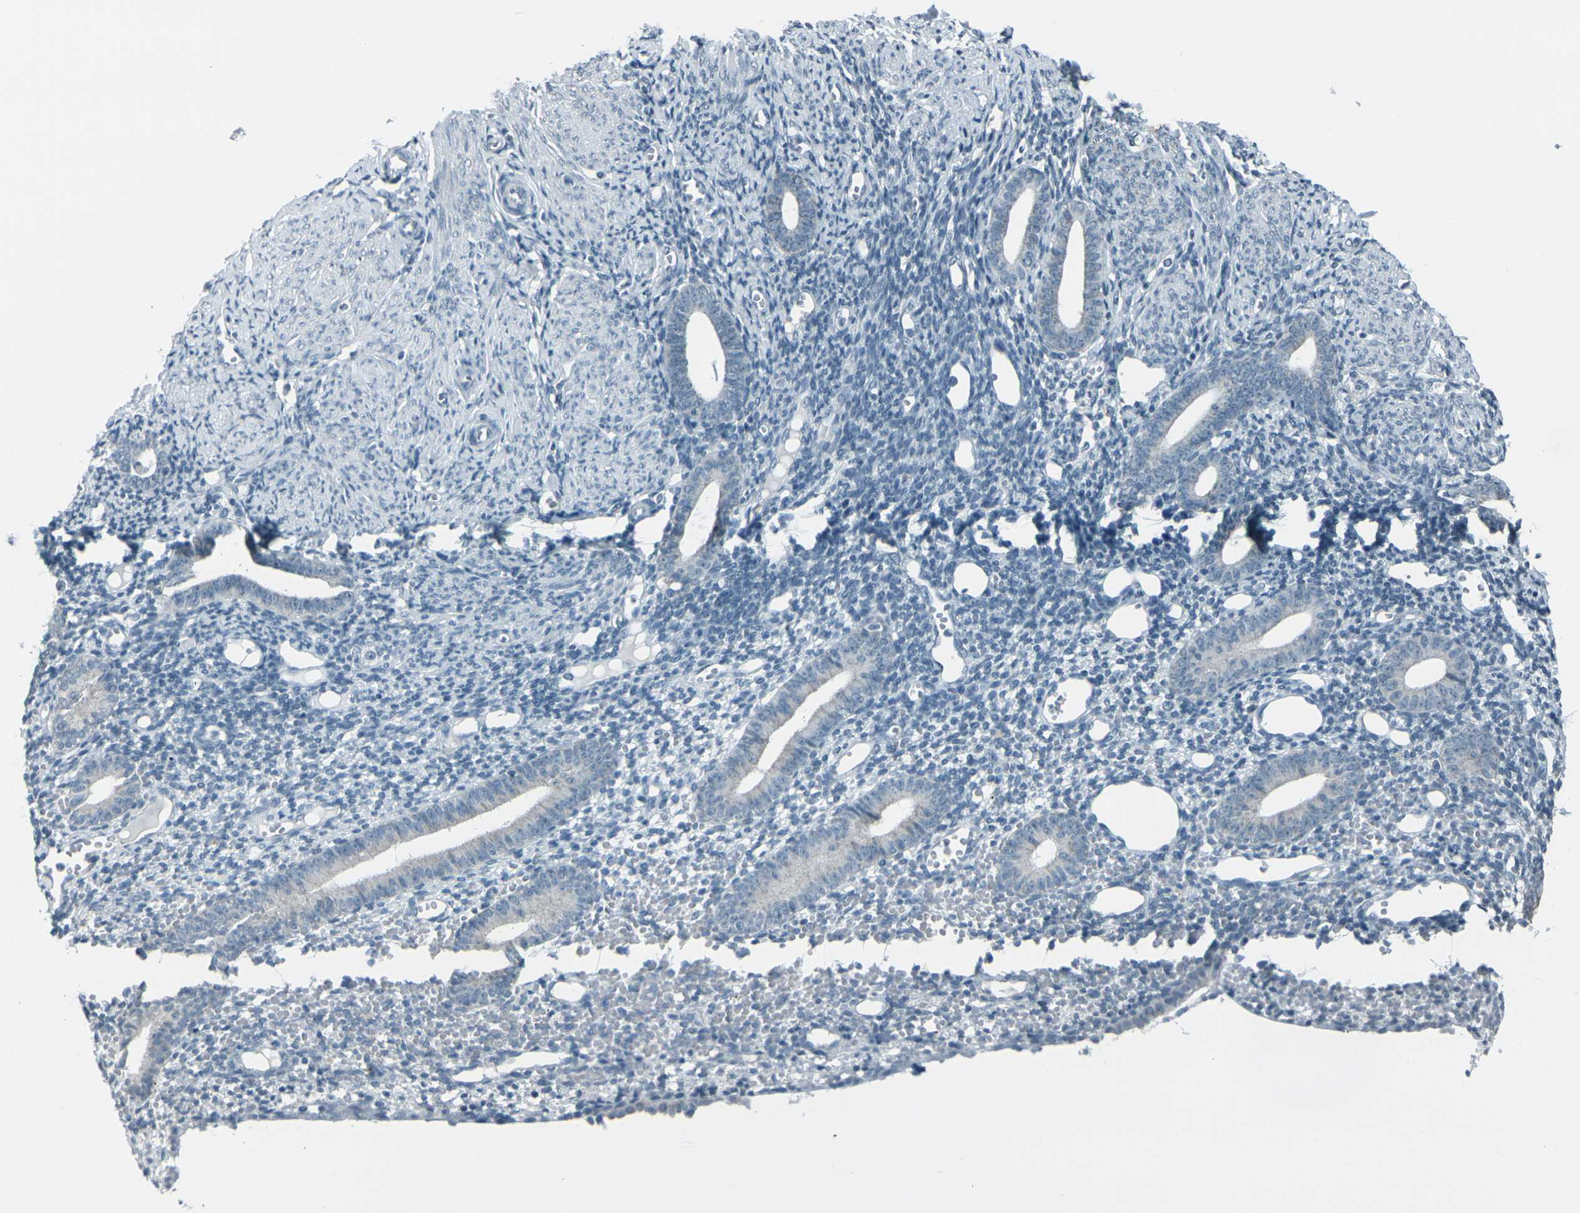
{"staining": {"intensity": "negative", "quantity": "none", "location": "none"}, "tissue": "endometrium", "cell_type": "Cells in endometrial stroma", "image_type": "normal", "snomed": [{"axis": "morphology", "description": "Normal tissue, NOS"}, {"axis": "topography", "description": "Endometrium"}], "caption": "Immunohistochemistry of benign human endometrium demonstrates no staining in cells in endometrial stroma.", "gene": "H2BC1", "patient": {"sex": "female", "age": 50}}